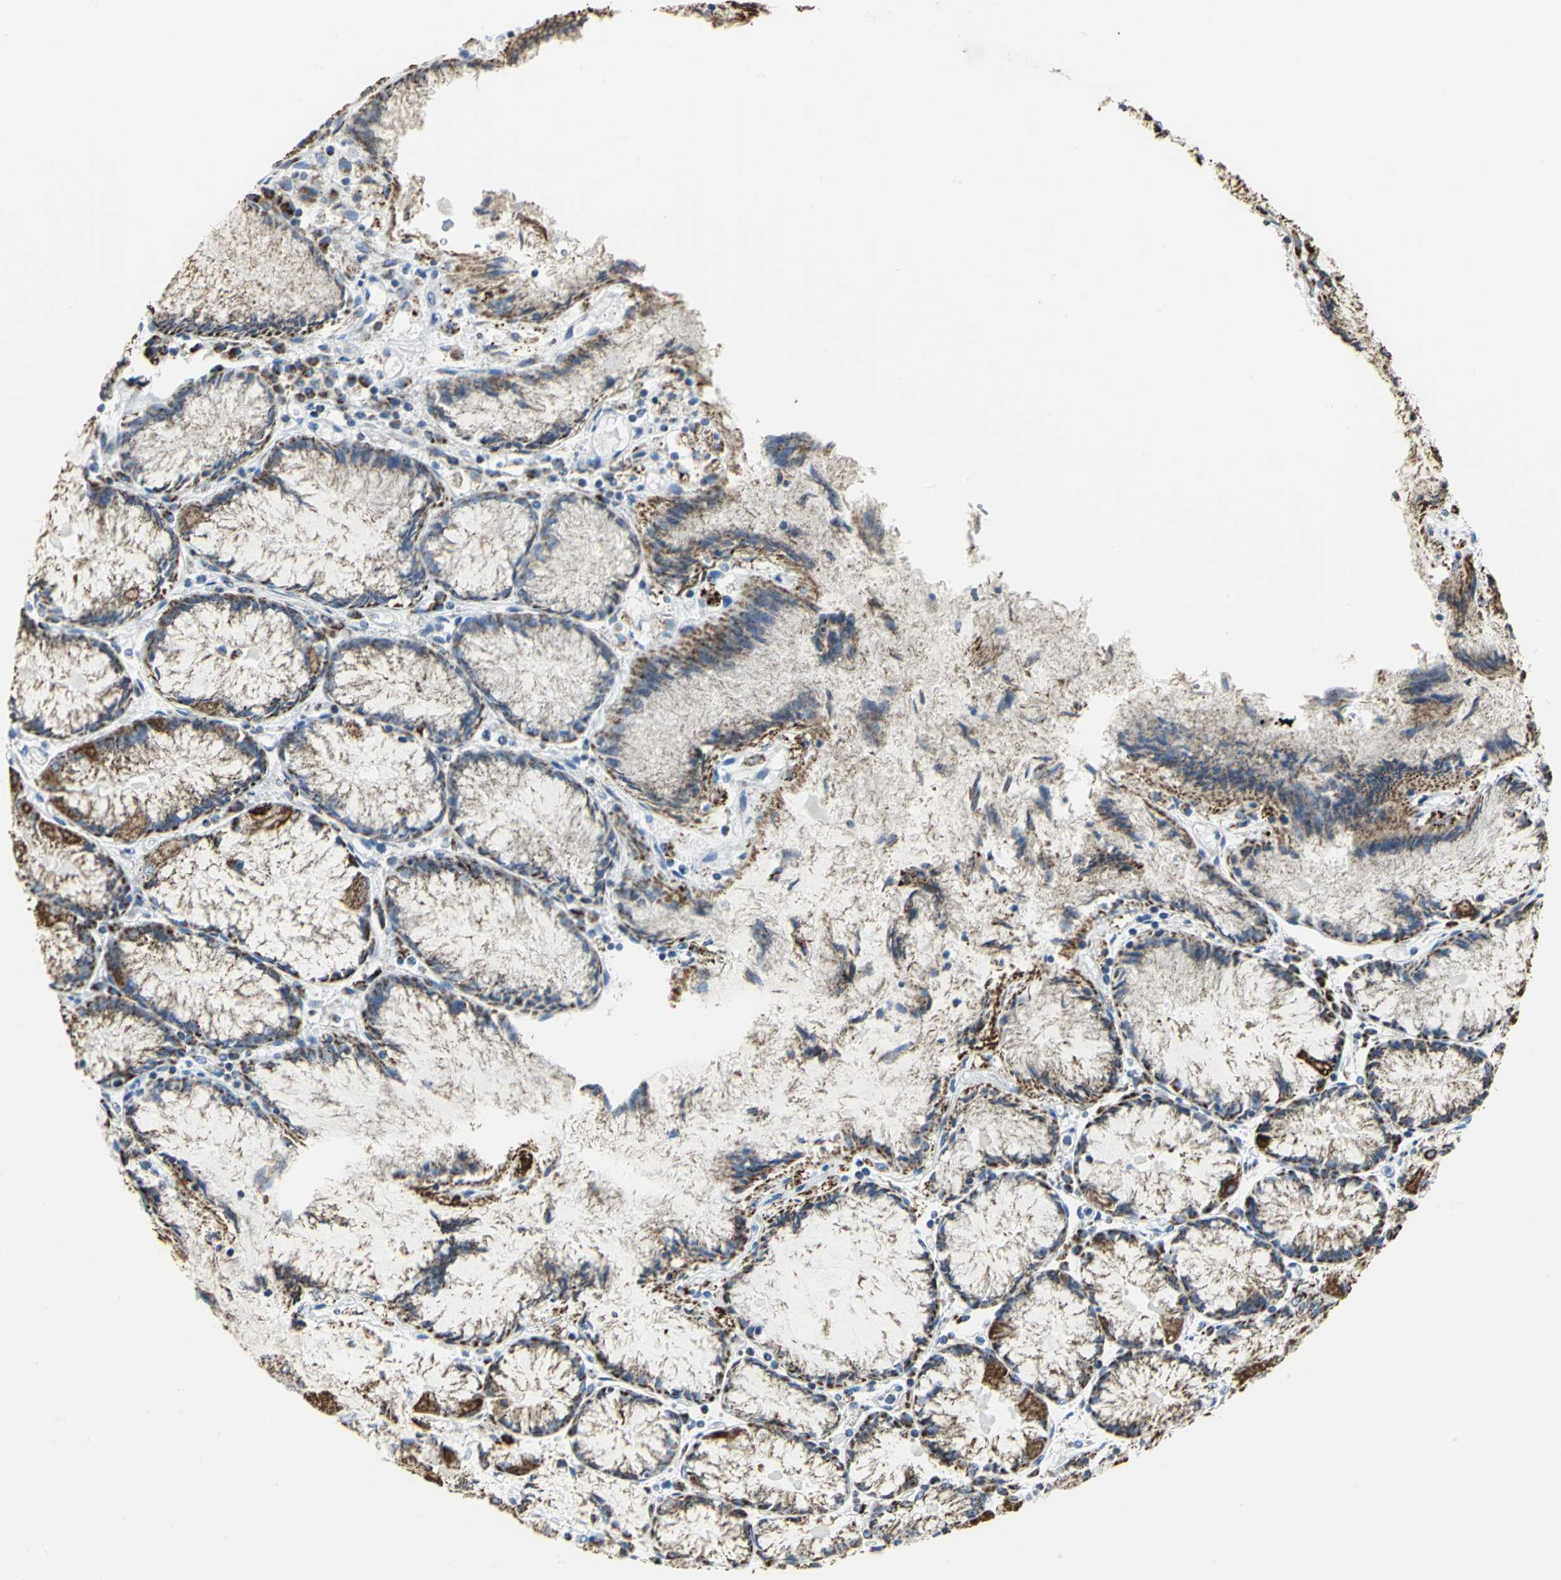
{"staining": {"intensity": "moderate", "quantity": "25%-75%", "location": "cytoplasmic/membranous"}, "tissue": "stomach cancer", "cell_type": "Tumor cells", "image_type": "cancer", "snomed": [{"axis": "morphology", "description": "Normal tissue, NOS"}, {"axis": "morphology", "description": "Adenocarcinoma, NOS"}, {"axis": "topography", "description": "Stomach, upper"}, {"axis": "topography", "description": "Stomach"}], "caption": "Adenocarcinoma (stomach) was stained to show a protein in brown. There is medium levels of moderate cytoplasmic/membranous positivity in approximately 25%-75% of tumor cells.", "gene": "NTRK1", "patient": {"sex": "male", "age": 59}}